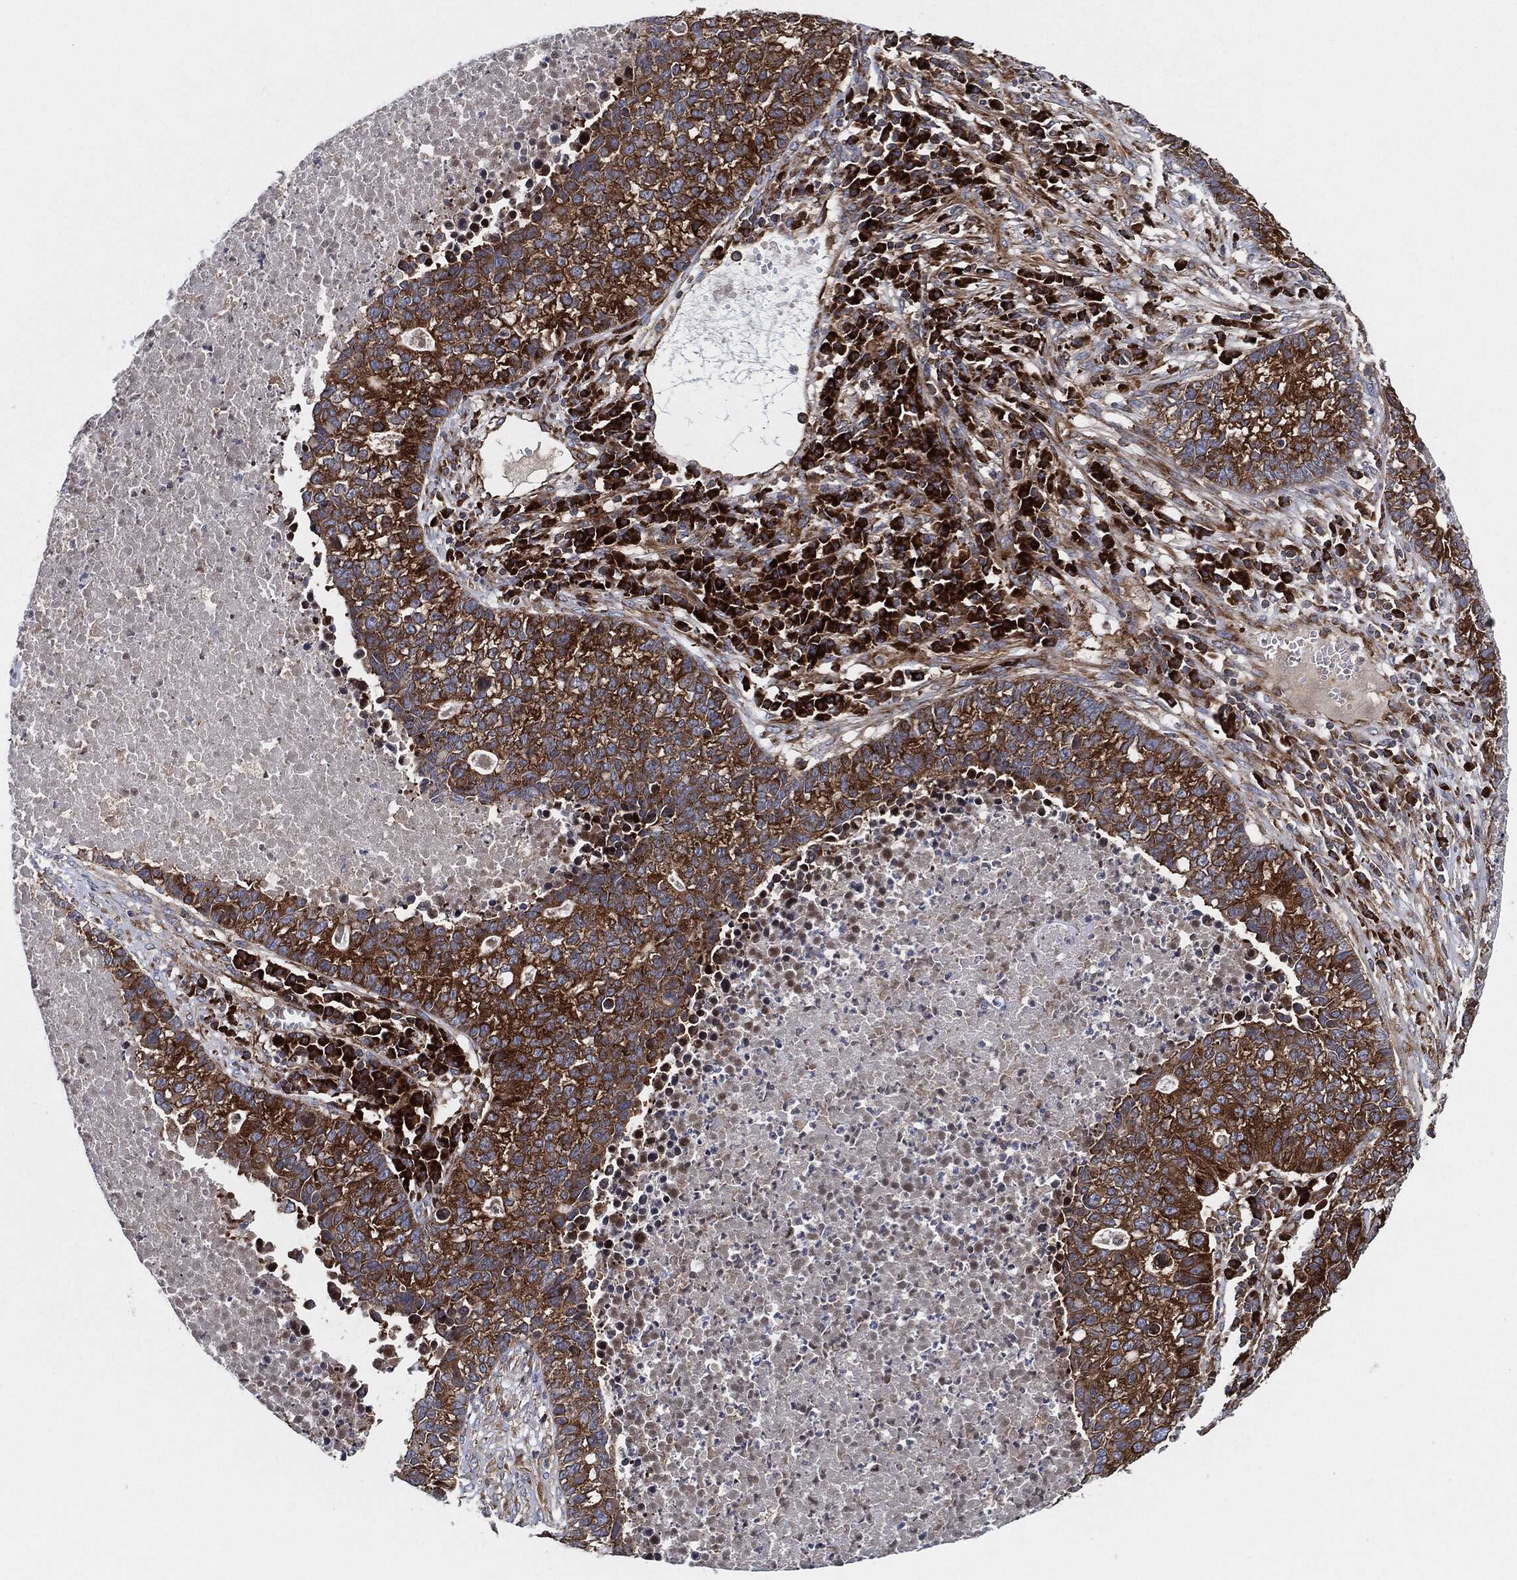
{"staining": {"intensity": "strong", "quantity": "25%-75%", "location": "cytoplasmic/membranous"}, "tissue": "lung cancer", "cell_type": "Tumor cells", "image_type": "cancer", "snomed": [{"axis": "morphology", "description": "Adenocarcinoma, NOS"}, {"axis": "topography", "description": "Lung"}], "caption": "The photomicrograph displays immunohistochemical staining of lung cancer (adenocarcinoma). There is strong cytoplasmic/membranous expression is identified in approximately 25%-75% of tumor cells. Immunohistochemistry (ihc) stains the protein in brown and the nuclei are stained blue.", "gene": "EIF2S2", "patient": {"sex": "male", "age": 57}}